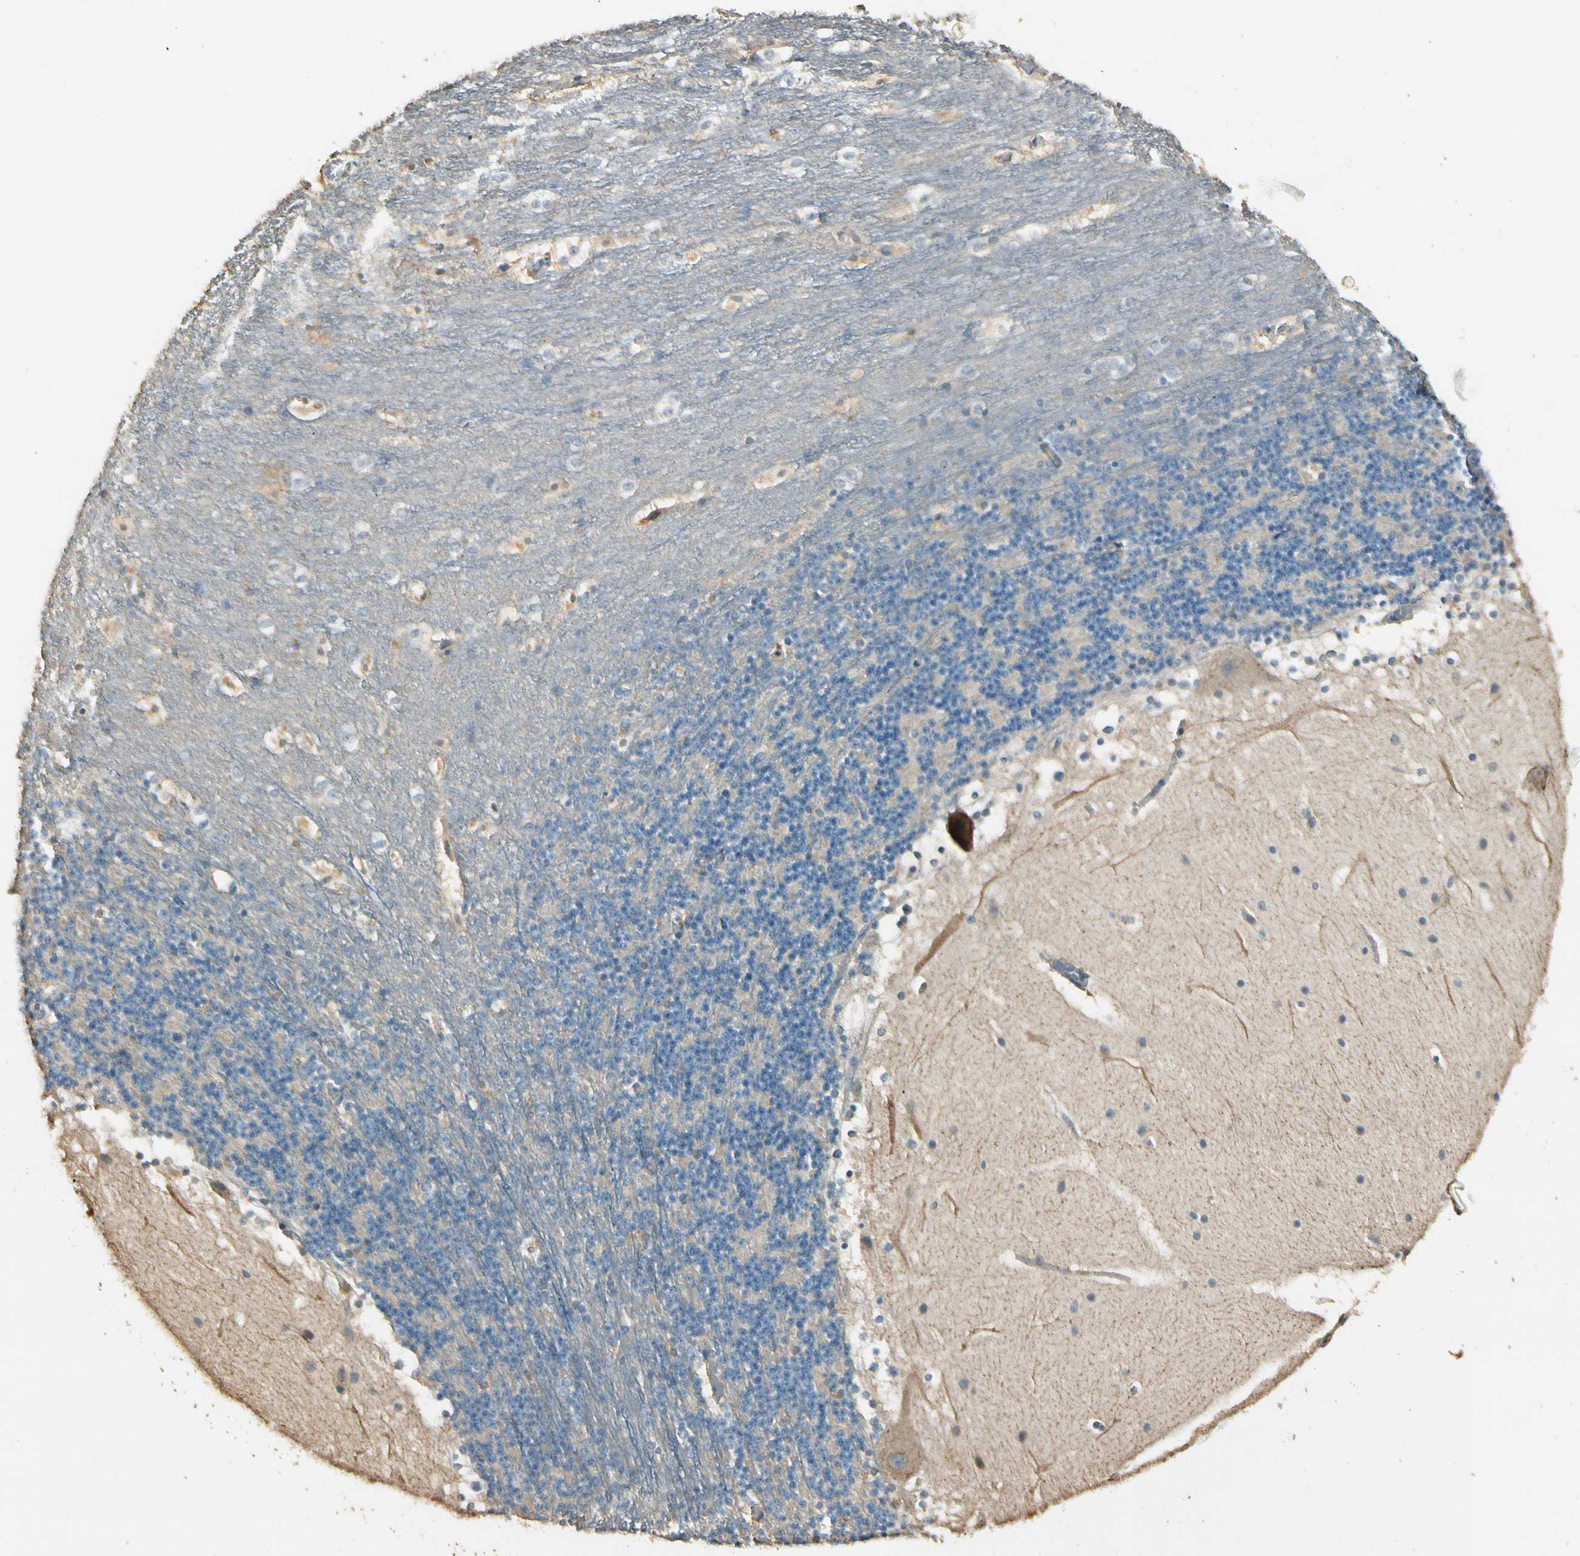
{"staining": {"intensity": "weak", "quantity": "25%-75%", "location": "cytoplasmic/membranous"}, "tissue": "cerebellum", "cell_type": "Cells in granular layer", "image_type": "normal", "snomed": [{"axis": "morphology", "description": "Normal tissue, NOS"}, {"axis": "topography", "description": "Cerebellum"}], "caption": "Protein staining of unremarkable cerebellum displays weak cytoplasmic/membranous positivity in about 25%-75% of cells in granular layer.", "gene": "PLXNA1", "patient": {"sex": "female", "age": 19}}